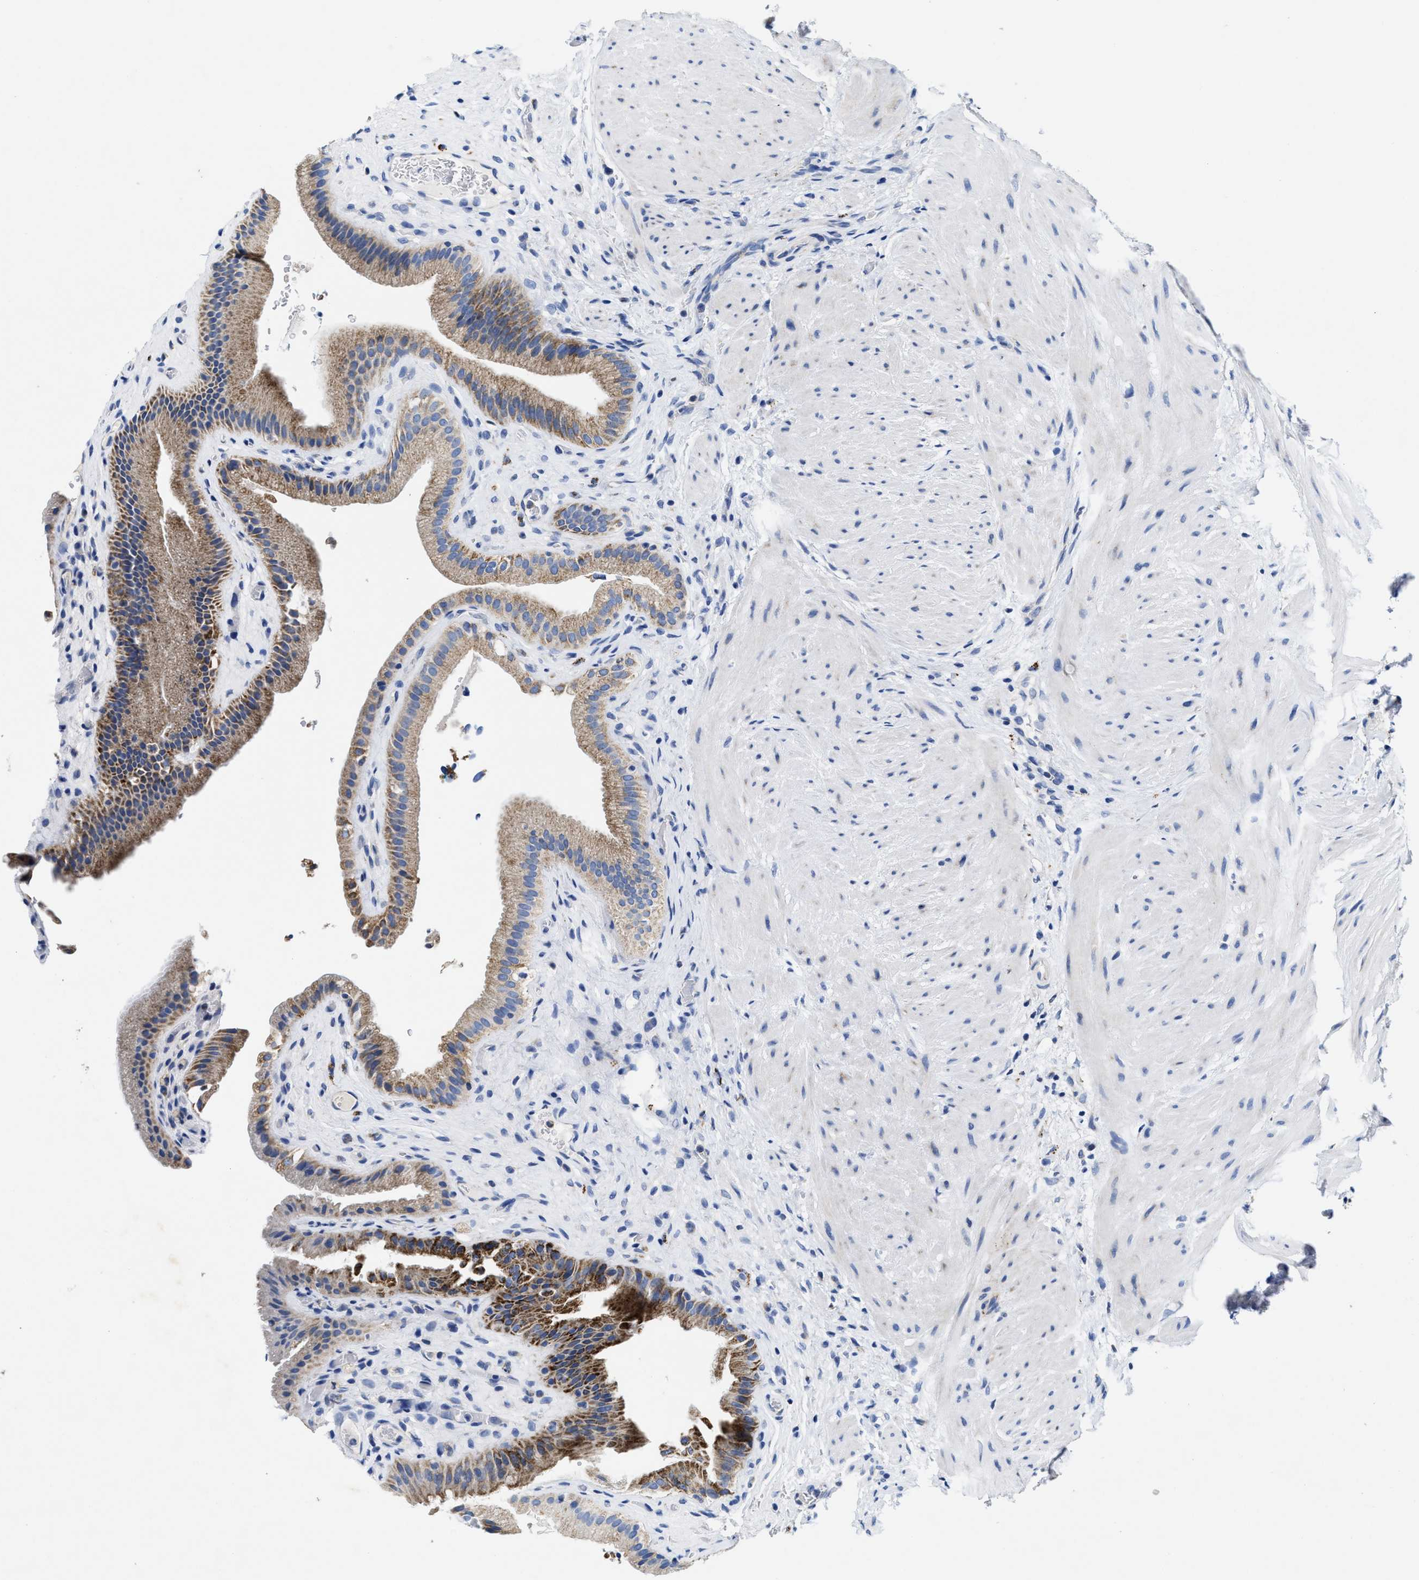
{"staining": {"intensity": "moderate", "quantity": ">75%", "location": "cytoplasmic/membranous"}, "tissue": "gallbladder", "cell_type": "Glandular cells", "image_type": "normal", "snomed": [{"axis": "morphology", "description": "Normal tissue, NOS"}, {"axis": "topography", "description": "Gallbladder"}], "caption": "Protein staining reveals moderate cytoplasmic/membranous positivity in about >75% of glandular cells in benign gallbladder. Ihc stains the protein of interest in brown and the nuclei are stained blue.", "gene": "TBRG4", "patient": {"sex": "male", "age": 49}}